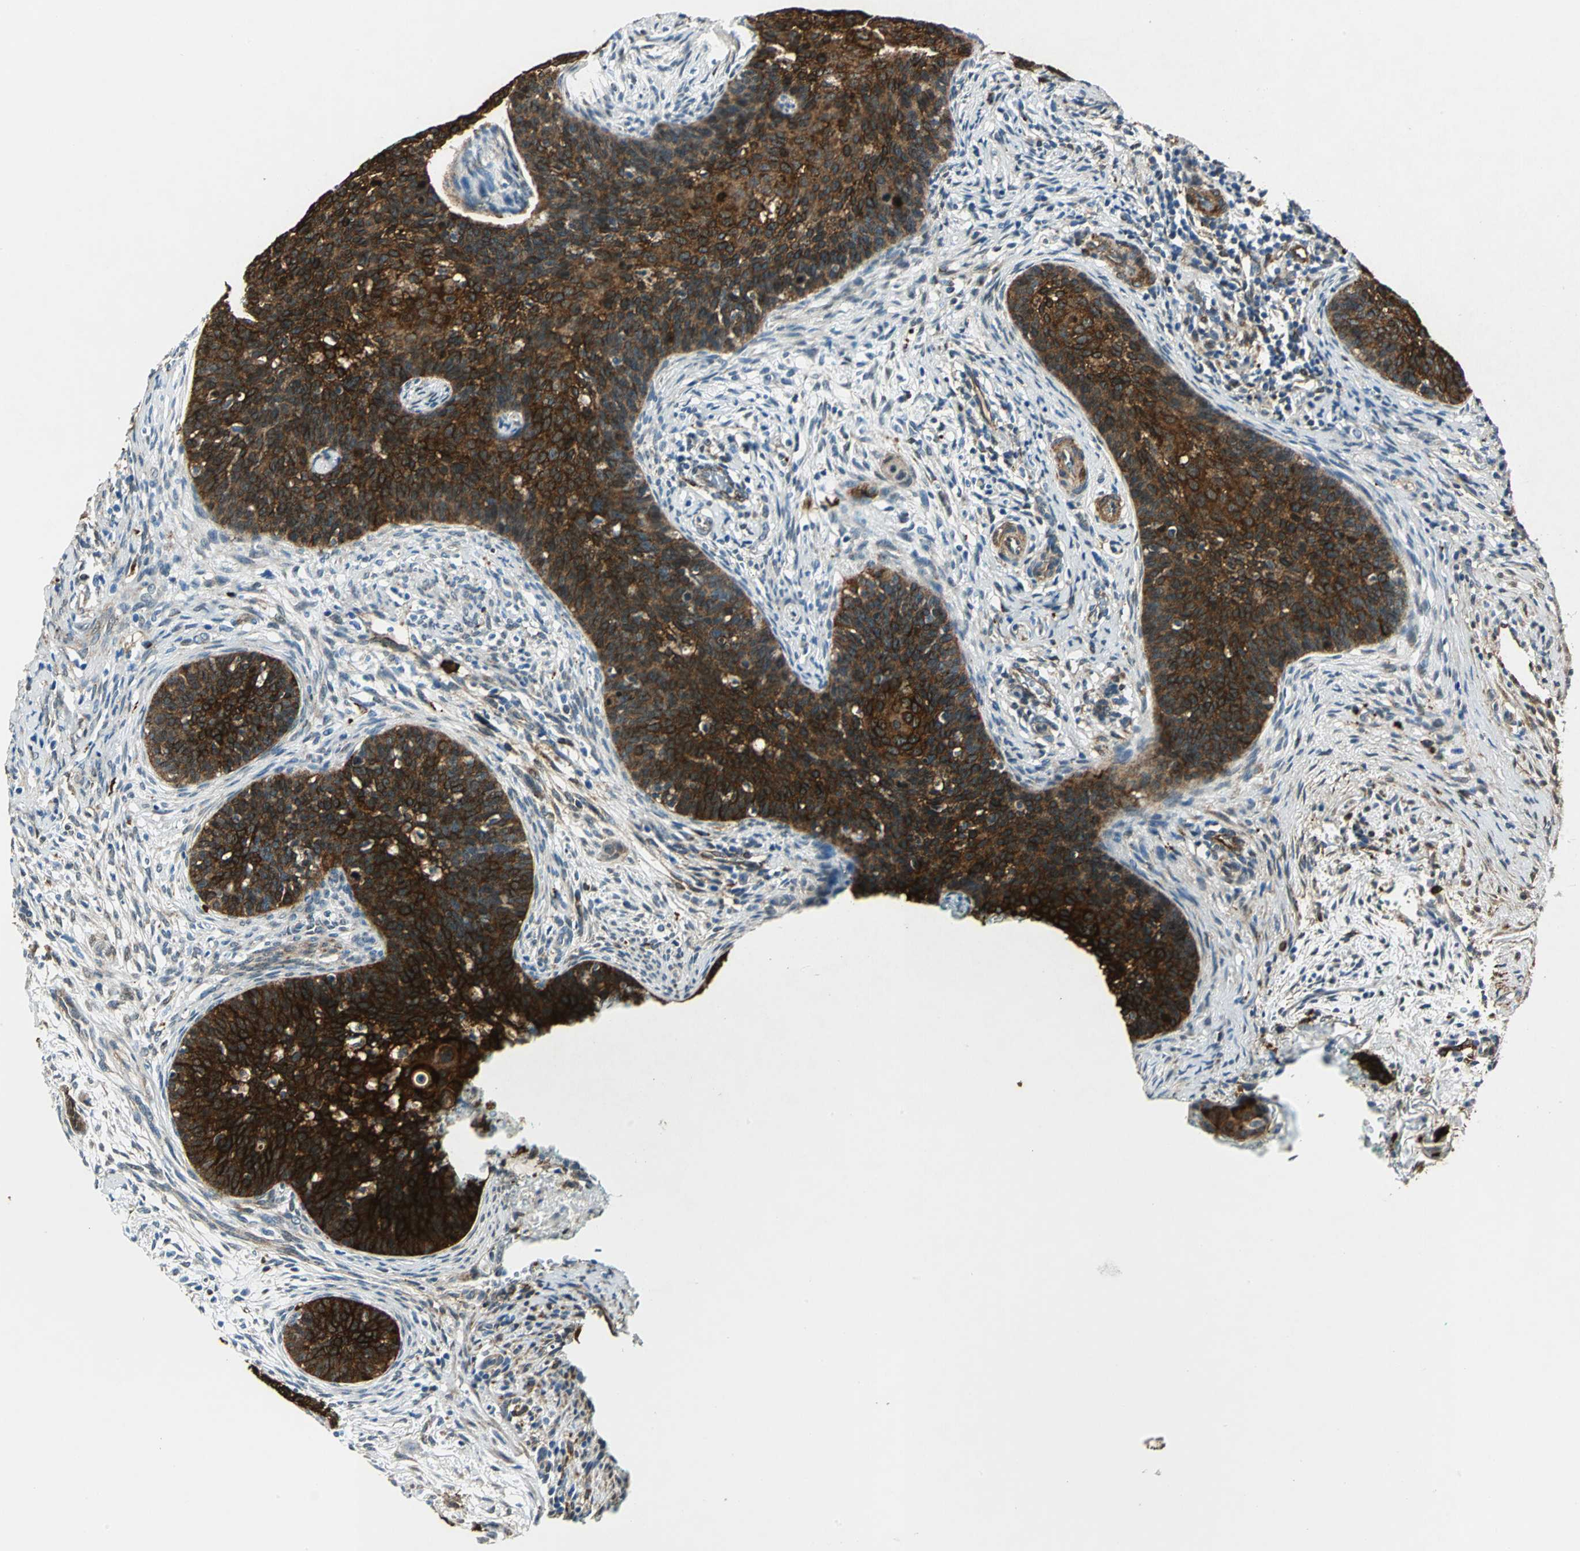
{"staining": {"intensity": "strong", "quantity": ">75%", "location": "cytoplasmic/membranous"}, "tissue": "cervical cancer", "cell_type": "Tumor cells", "image_type": "cancer", "snomed": [{"axis": "morphology", "description": "Squamous cell carcinoma, NOS"}, {"axis": "topography", "description": "Cervix"}], "caption": "A micrograph of cervical squamous cell carcinoma stained for a protein displays strong cytoplasmic/membranous brown staining in tumor cells.", "gene": "HSPB1", "patient": {"sex": "female", "age": 33}}